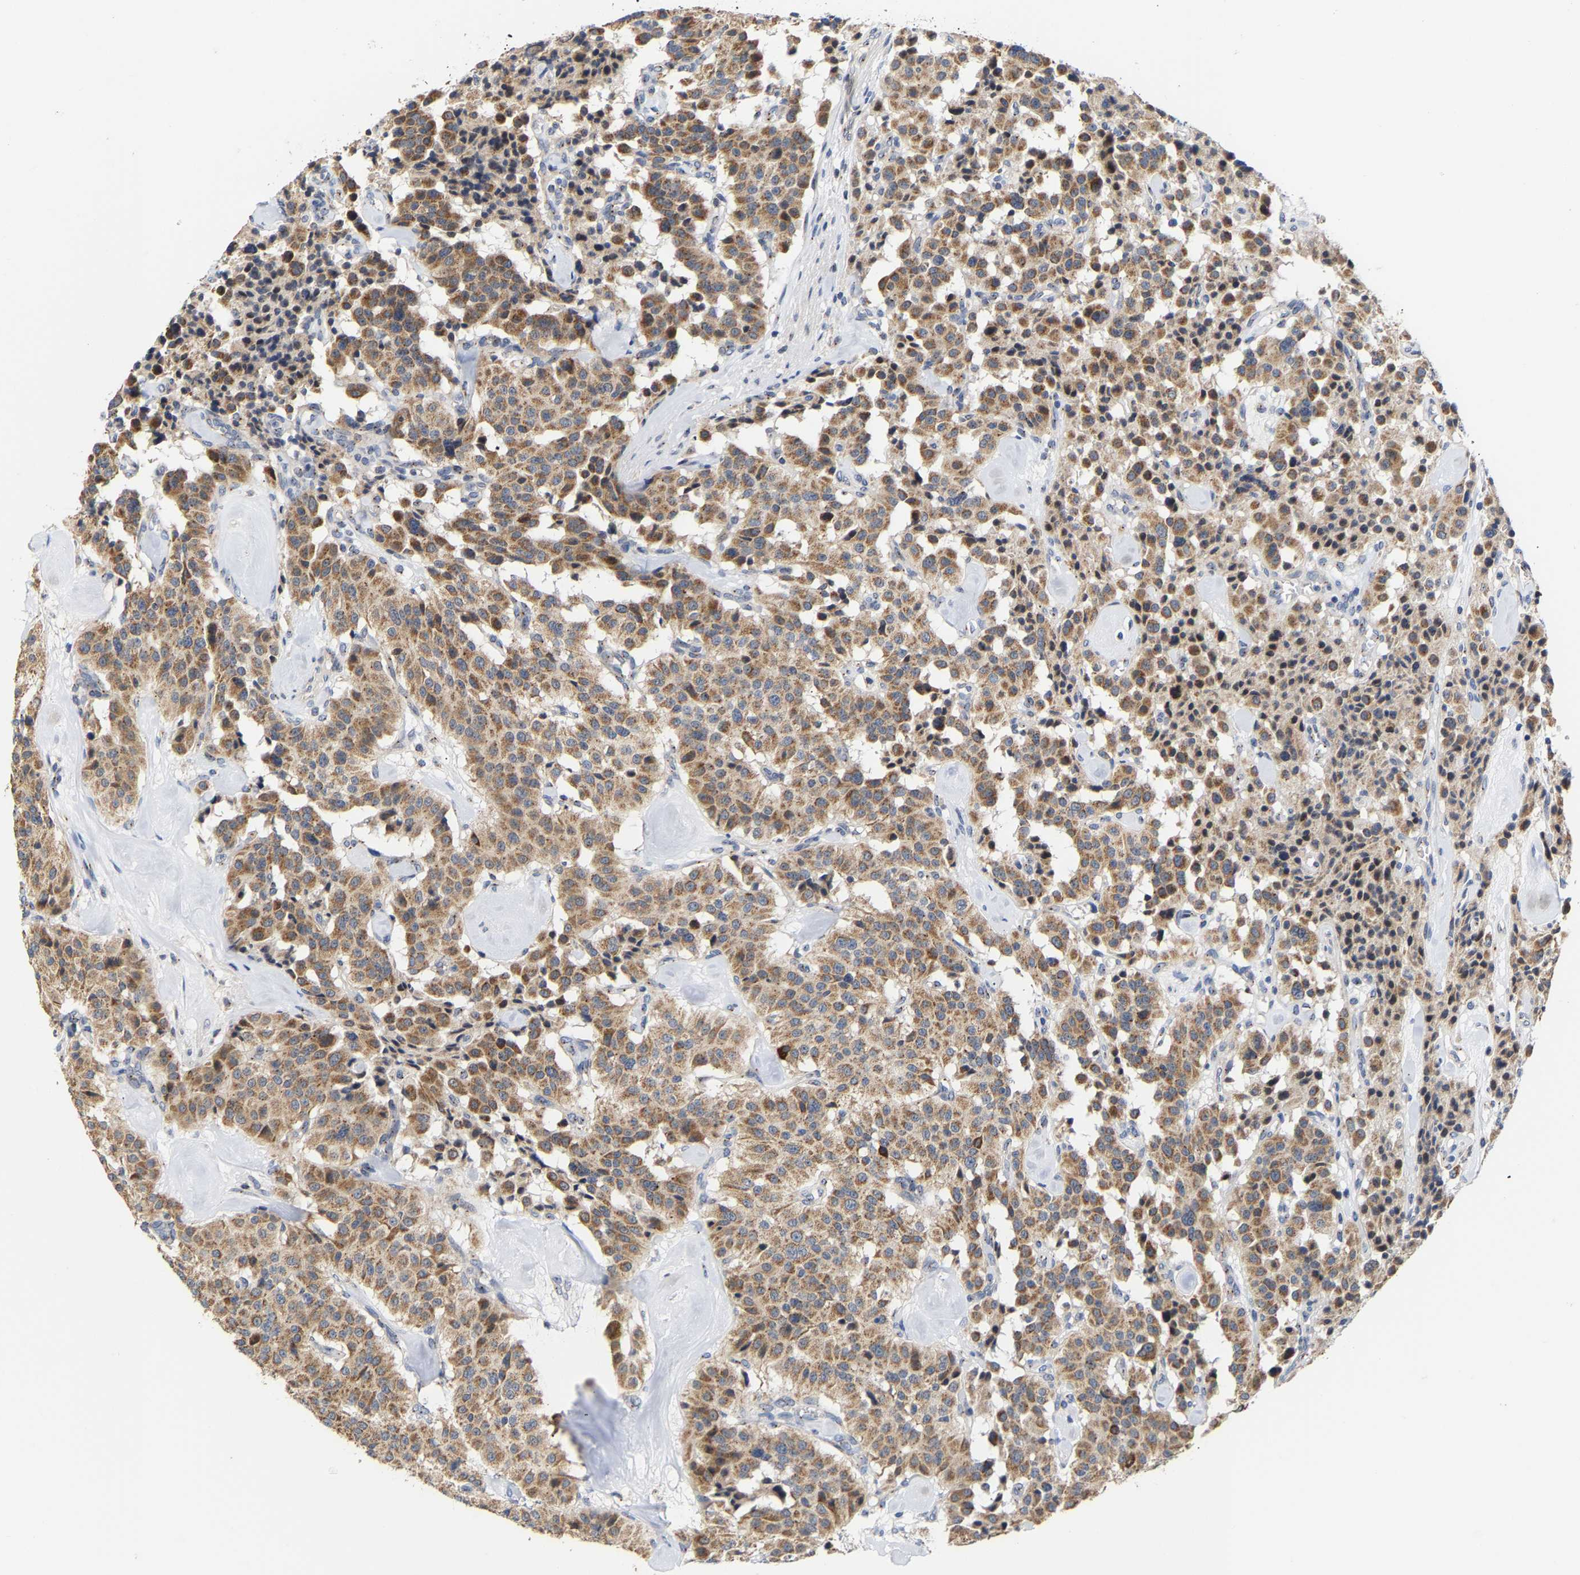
{"staining": {"intensity": "moderate", "quantity": ">75%", "location": "cytoplasmic/membranous"}, "tissue": "carcinoid", "cell_type": "Tumor cells", "image_type": "cancer", "snomed": [{"axis": "morphology", "description": "Carcinoid, malignant, NOS"}, {"axis": "topography", "description": "Lung"}], "caption": "Immunohistochemical staining of carcinoid reveals medium levels of moderate cytoplasmic/membranous protein expression in about >75% of tumor cells.", "gene": "PCNT", "patient": {"sex": "male", "age": 30}}